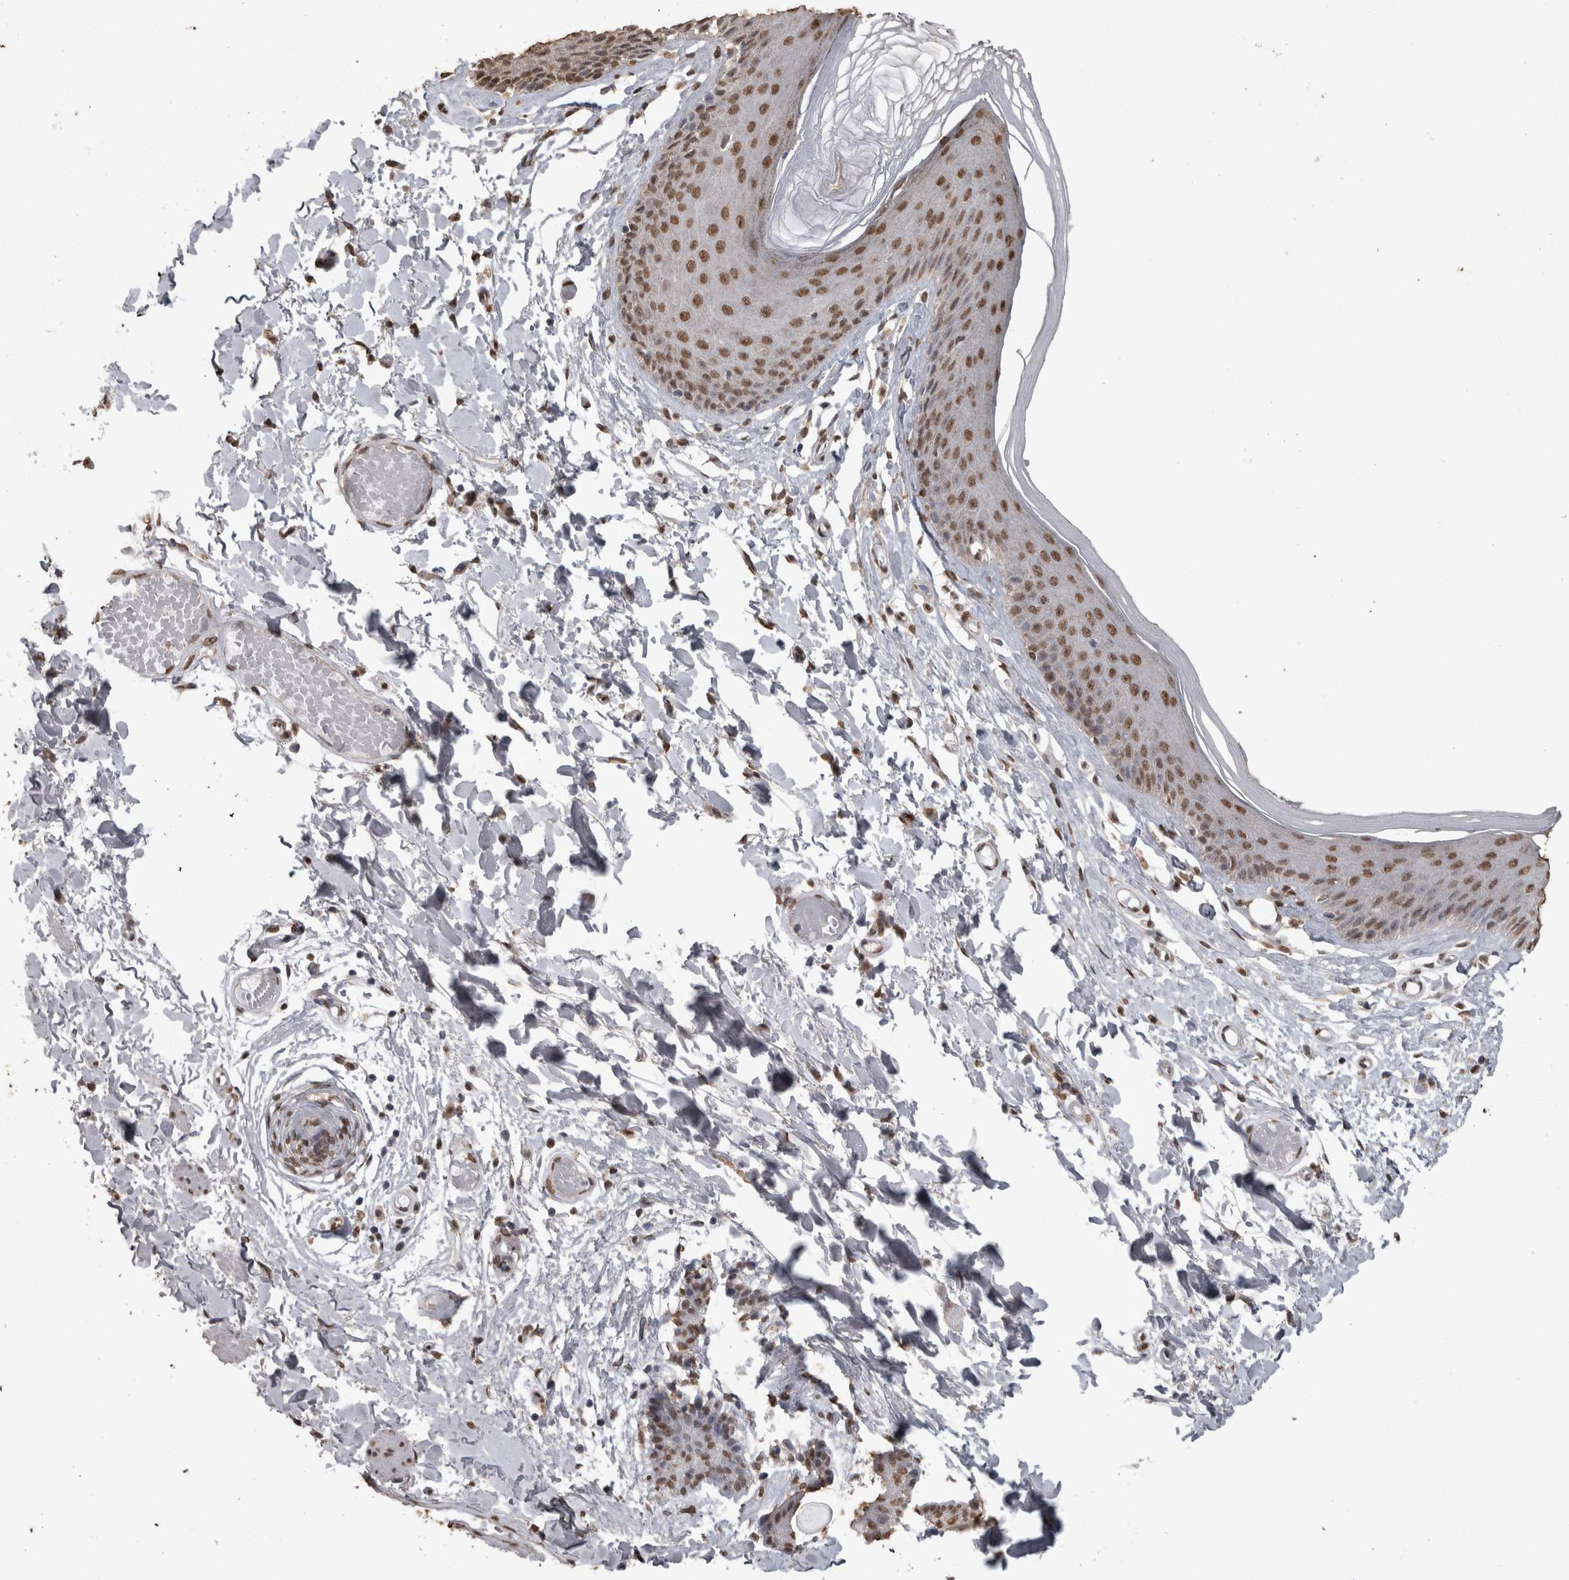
{"staining": {"intensity": "moderate", "quantity": ">75%", "location": "nuclear"}, "tissue": "skin", "cell_type": "Epidermal cells", "image_type": "normal", "snomed": [{"axis": "morphology", "description": "Normal tissue, NOS"}, {"axis": "topography", "description": "Vulva"}], "caption": "High-power microscopy captured an immunohistochemistry (IHC) micrograph of unremarkable skin, revealing moderate nuclear staining in approximately >75% of epidermal cells. (brown staining indicates protein expression, while blue staining denotes nuclei).", "gene": "SMAD7", "patient": {"sex": "female", "age": 73}}